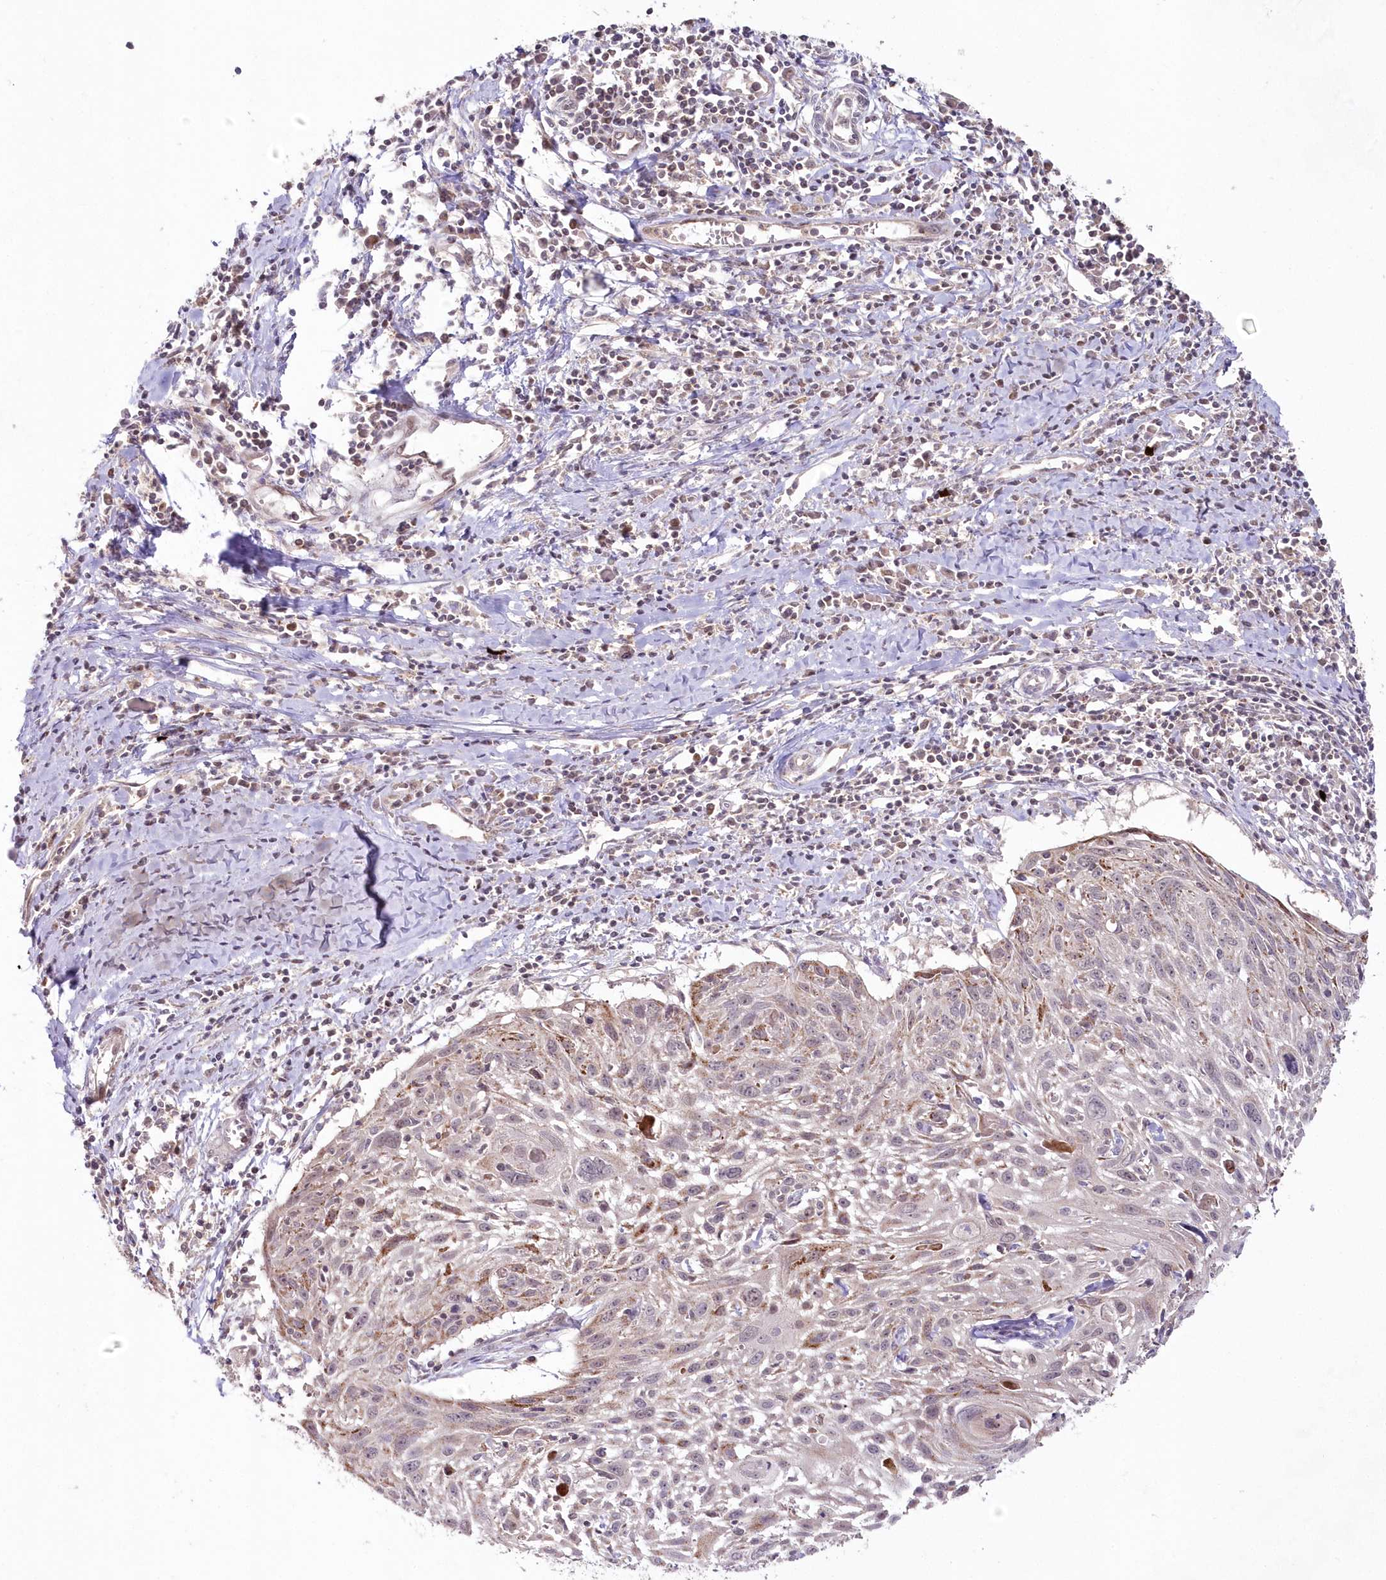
{"staining": {"intensity": "moderate", "quantity": "<25%", "location": "cytoplasmic/membranous"}, "tissue": "cervical cancer", "cell_type": "Tumor cells", "image_type": "cancer", "snomed": [{"axis": "morphology", "description": "Squamous cell carcinoma, NOS"}, {"axis": "topography", "description": "Cervix"}], "caption": "An IHC photomicrograph of neoplastic tissue is shown. Protein staining in brown labels moderate cytoplasmic/membranous positivity in cervical squamous cell carcinoma within tumor cells. The protein is shown in brown color, while the nuclei are stained blue.", "gene": "IMPA1", "patient": {"sex": "female", "age": 51}}